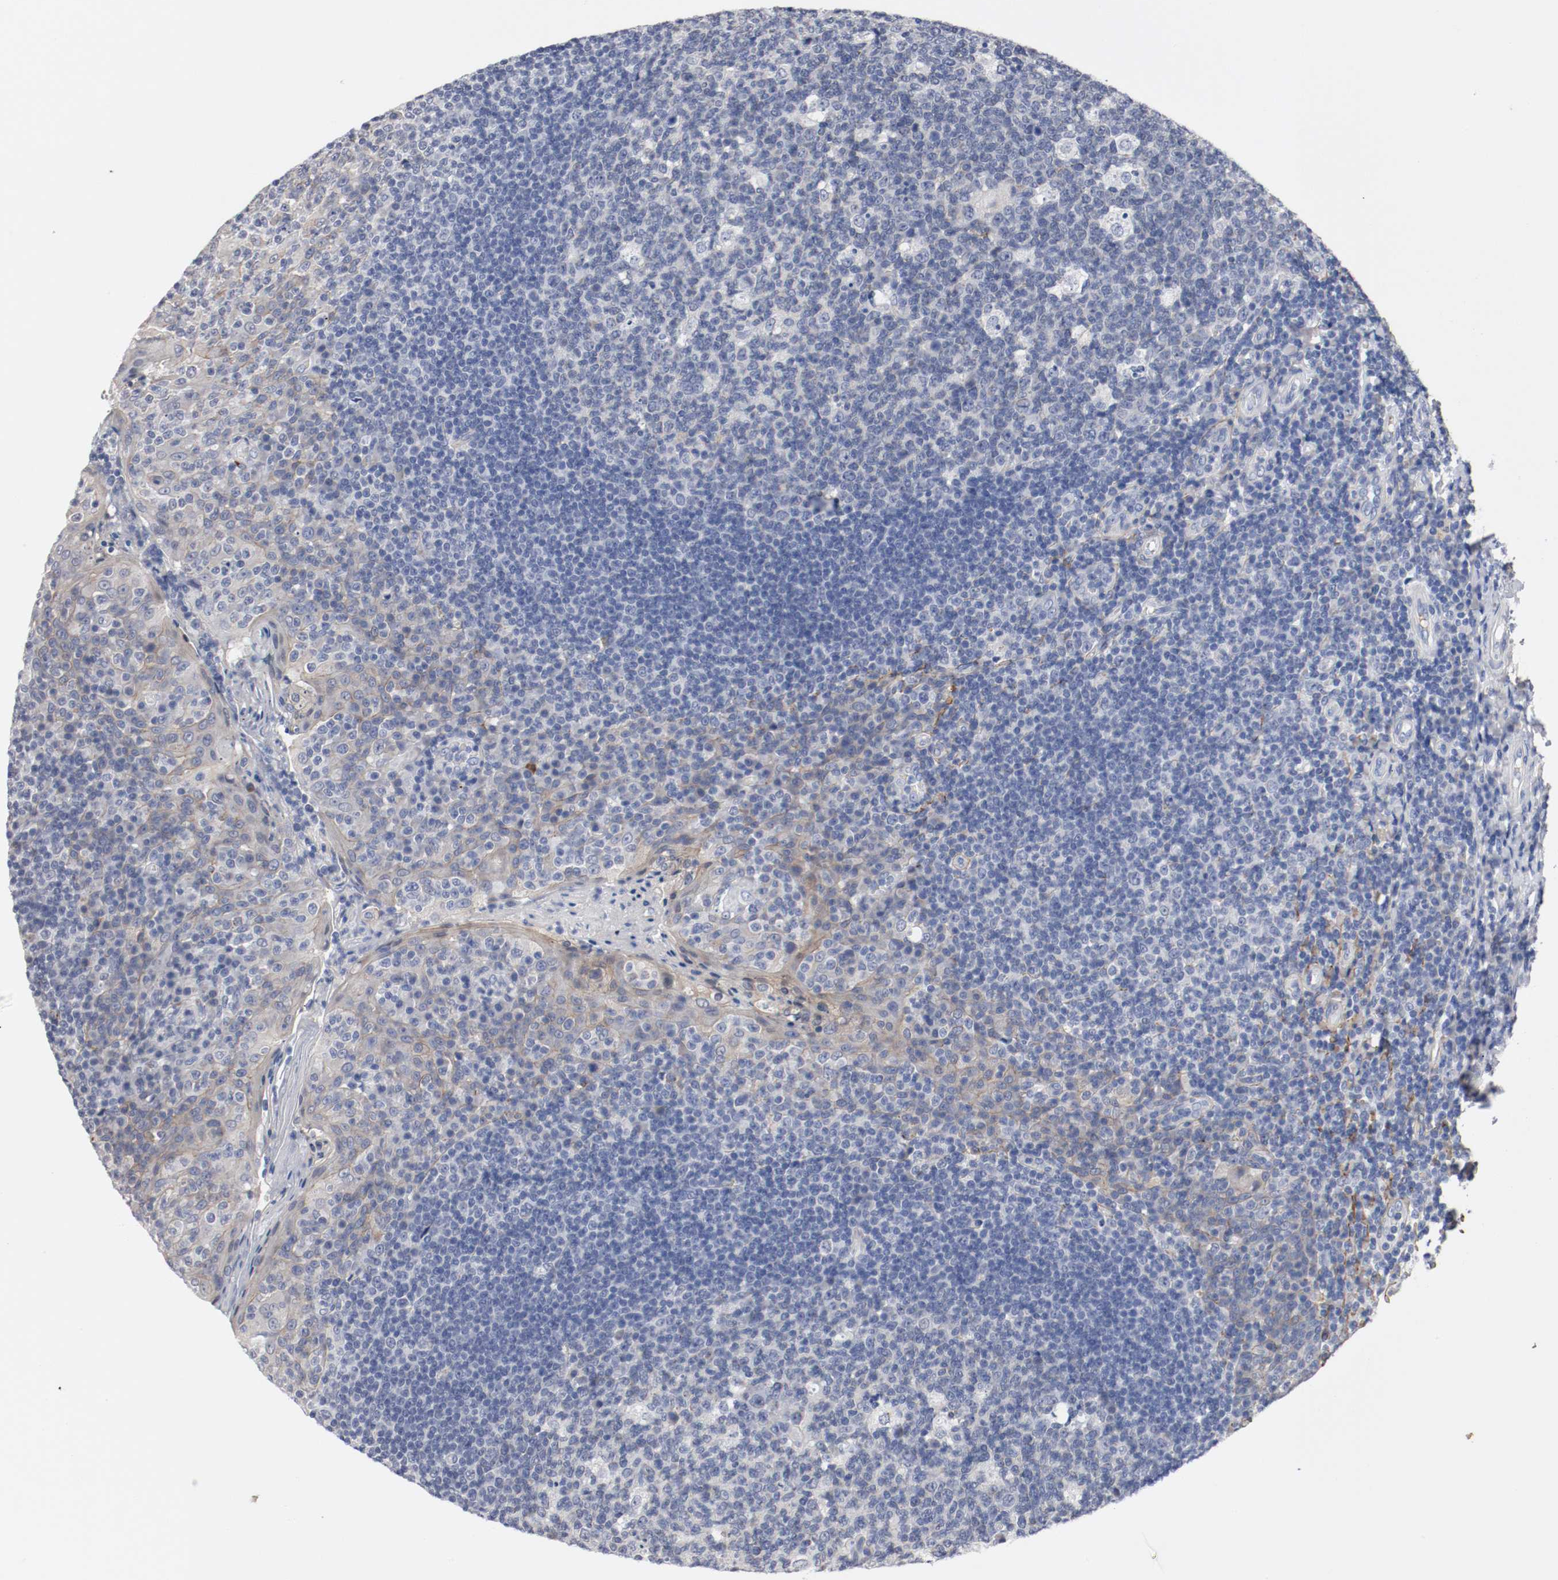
{"staining": {"intensity": "negative", "quantity": "none", "location": "none"}, "tissue": "tonsil", "cell_type": "Germinal center cells", "image_type": "normal", "snomed": [{"axis": "morphology", "description": "Normal tissue, NOS"}, {"axis": "topography", "description": "Tonsil"}], "caption": "Immunohistochemistry (IHC) image of normal tonsil stained for a protein (brown), which reveals no staining in germinal center cells.", "gene": "TNC", "patient": {"sex": "male", "age": 17}}